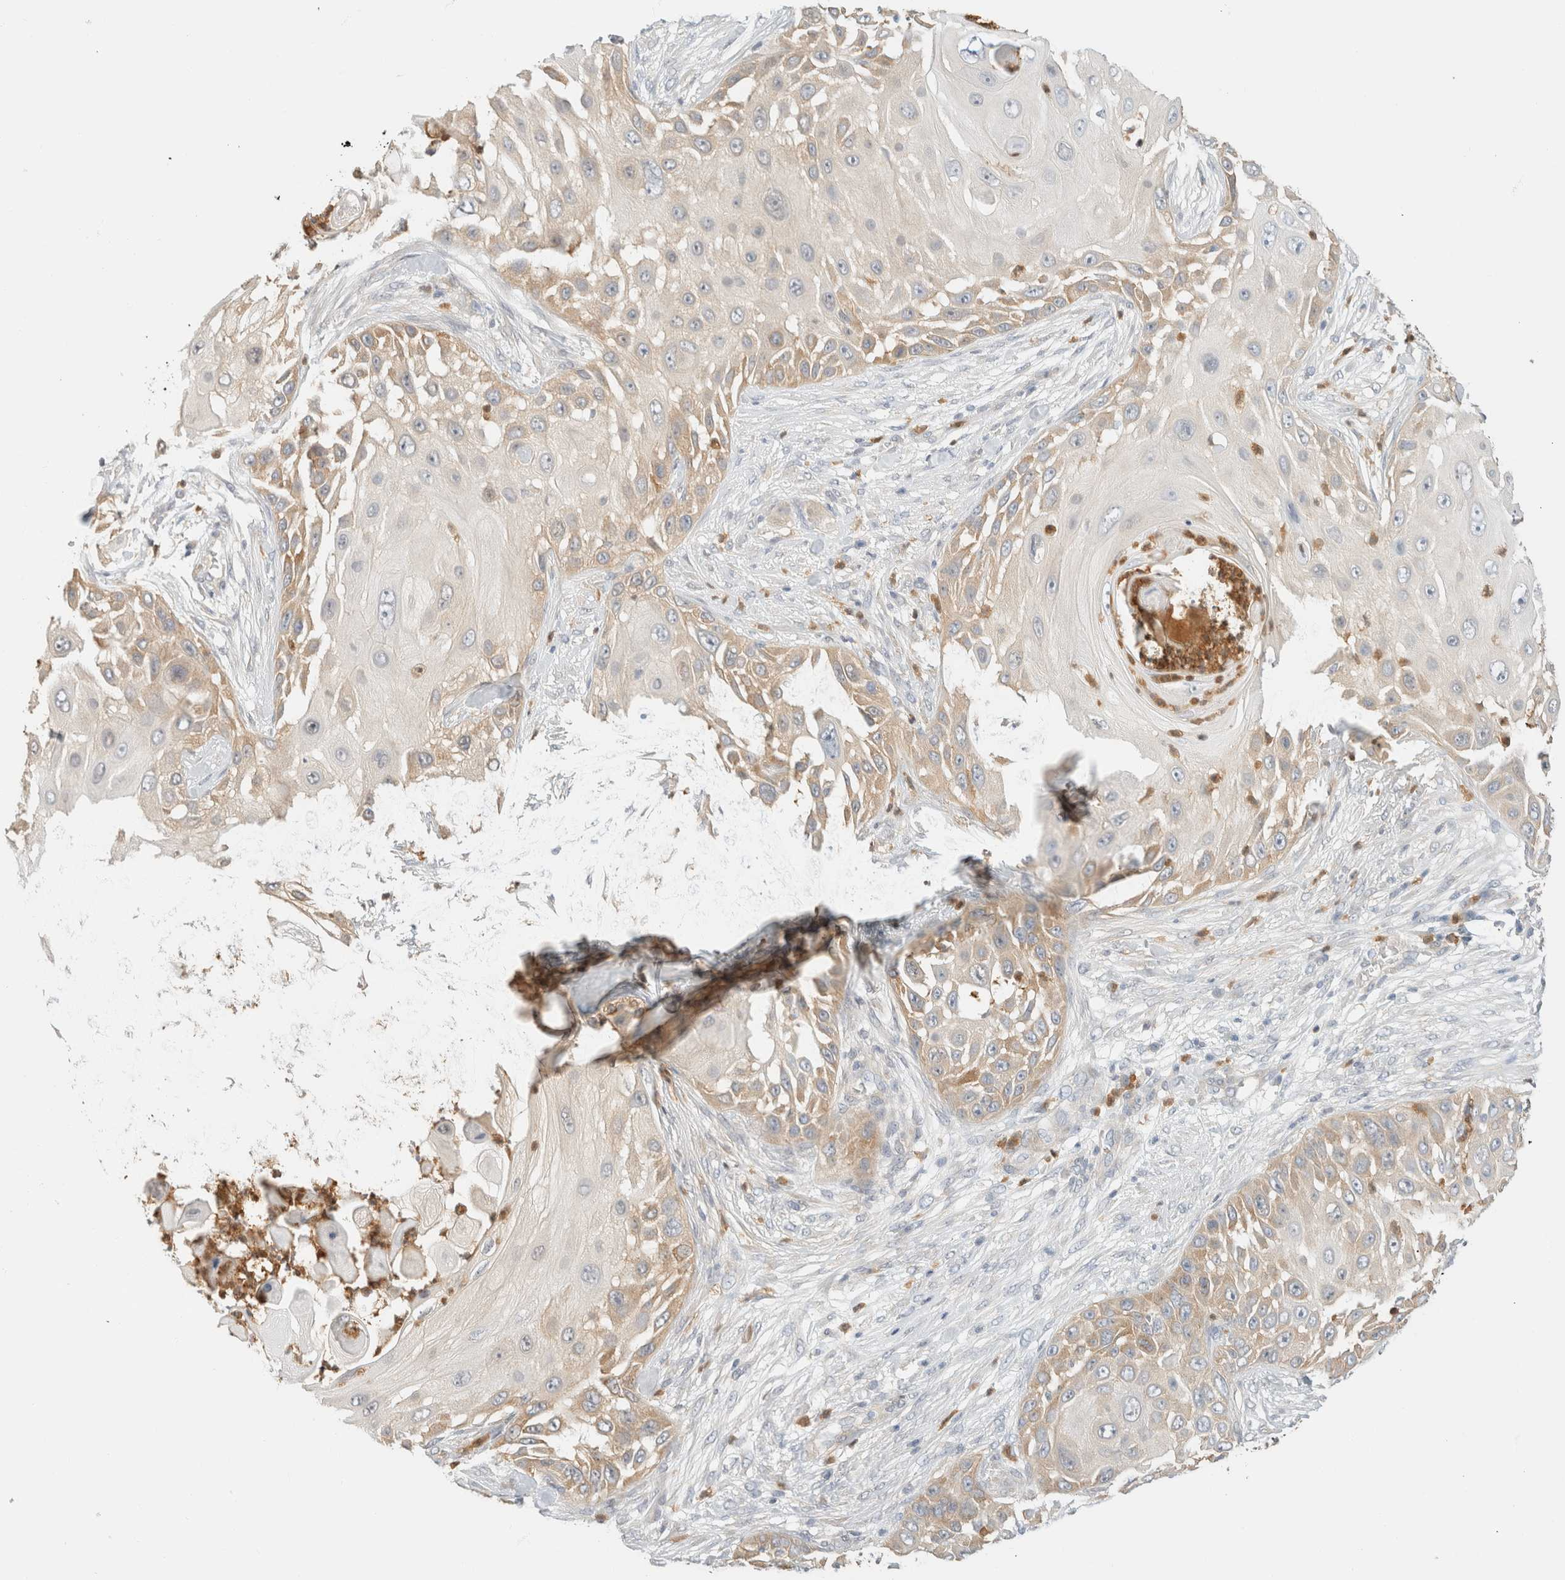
{"staining": {"intensity": "weak", "quantity": "25%-75%", "location": "cytoplasmic/membranous"}, "tissue": "skin cancer", "cell_type": "Tumor cells", "image_type": "cancer", "snomed": [{"axis": "morphology", "description": "Squamous cell carcinoma, NOS"}, {"axis": "topography", "description": "Skin"}], "caption": "Tumor cells demonstrate weak cytoplasmic/membranous expression in approximately 25%-75% of cells in squamous cell carcinoma (skin).", "gene": "GPI", "patient": {"sex": "female", "age": 44}}